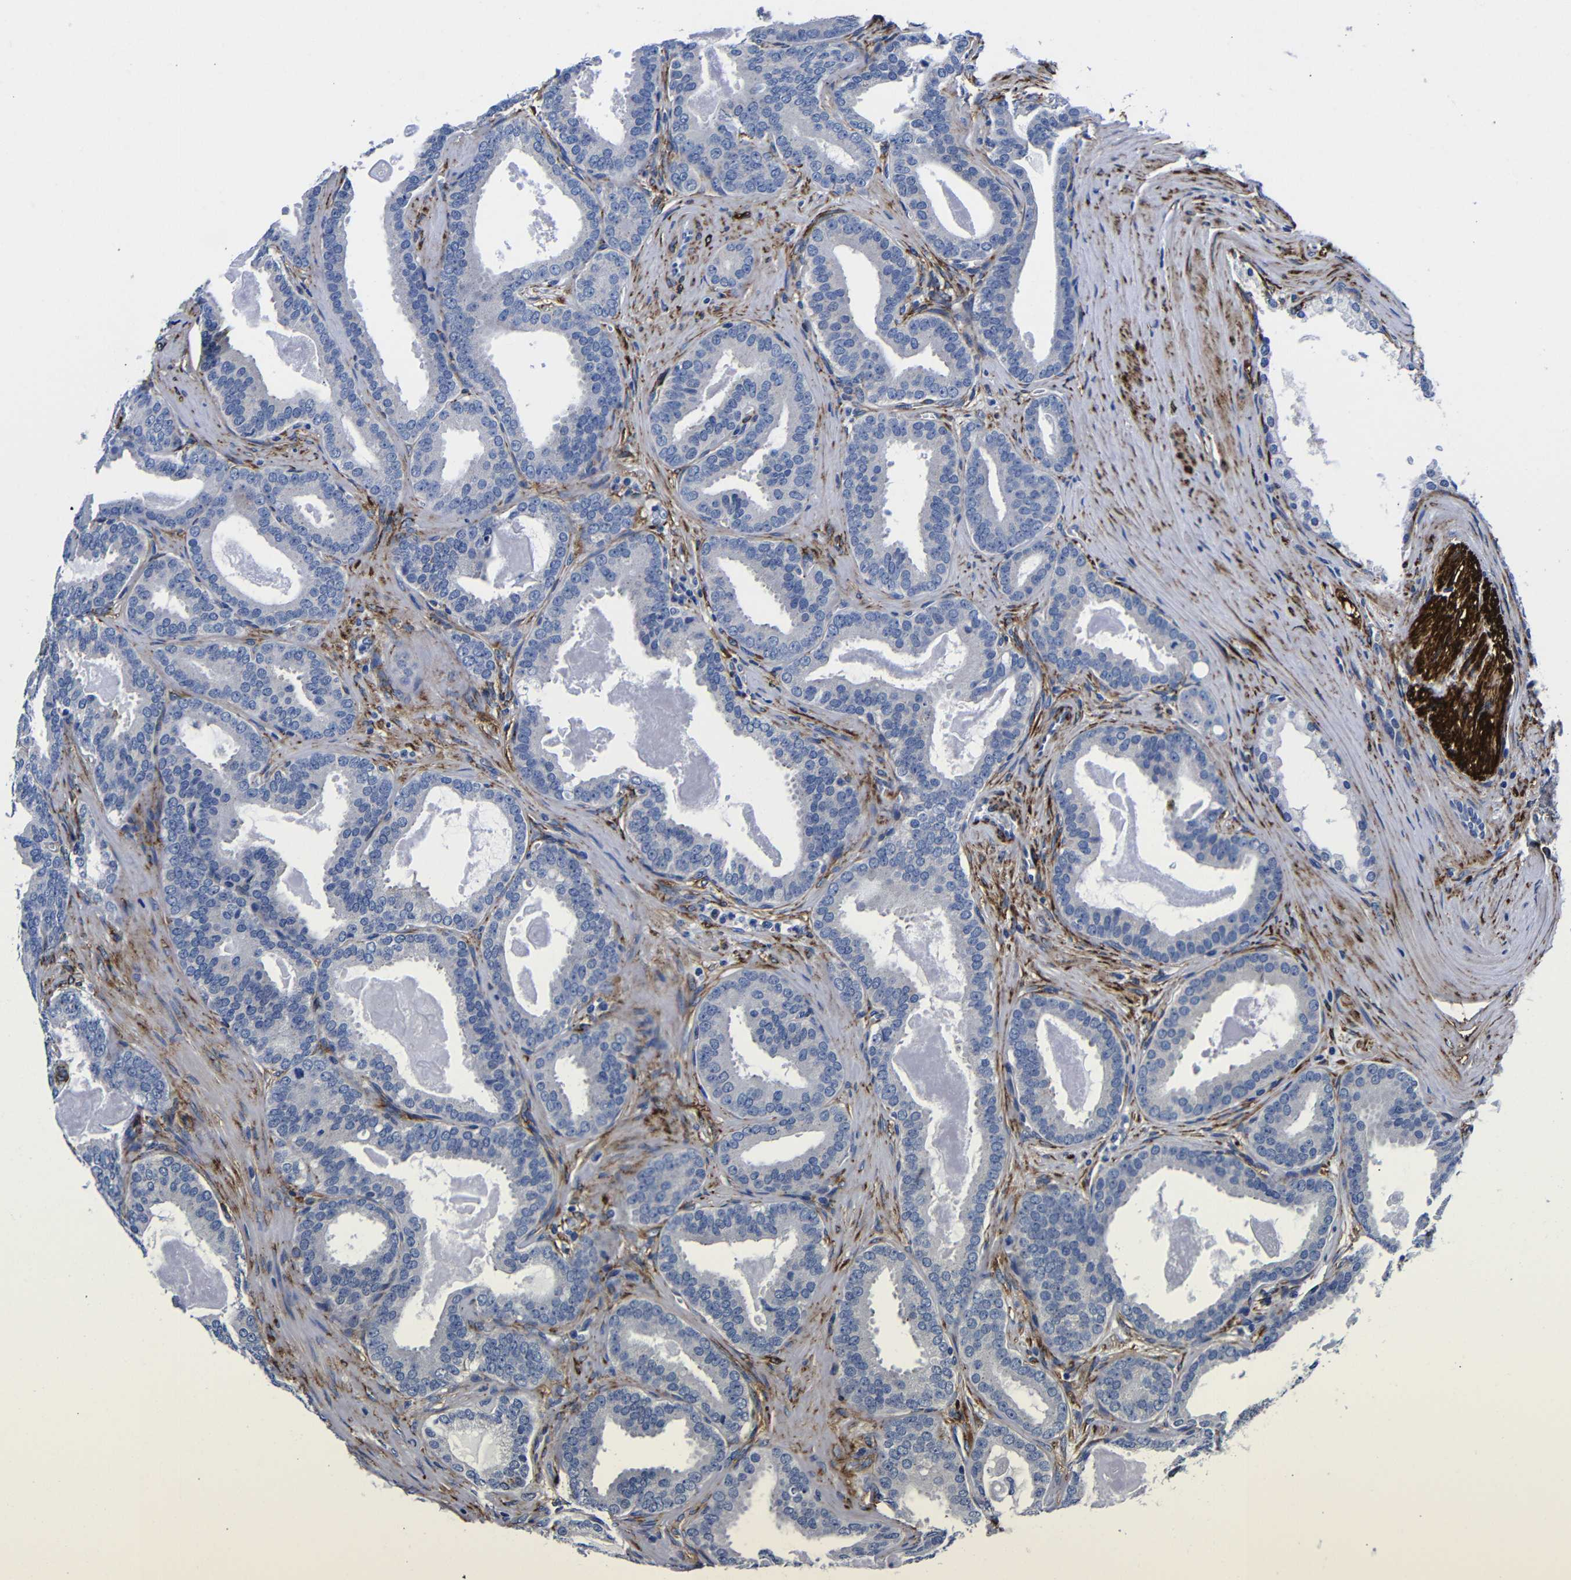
{"staining": {"intensity": "negative", "quantity": "none", "location": "none"}, "tissue": "prostate cancer", "cell_type": "Tumor cells", "image_type": "cancer", "snomed": [{"axis": "morphology", "description": "Adenocarcinoma, High grade"}, {"axis": "topography", "description": "Prostate"}], "caption": "Immunohistochemistry of human prostate high-grade adenocarcinoma demonstrates no staining in tumor cells. The staining was performed using DAB (3,3'-diaminobenzidine) to visualize the protein expression in brown, while the nuclei were stained in blue with hematoxylin (Magnification: 20x).", "gene": "LRIG1", "patient": {"sex": "male", "age": 60}}